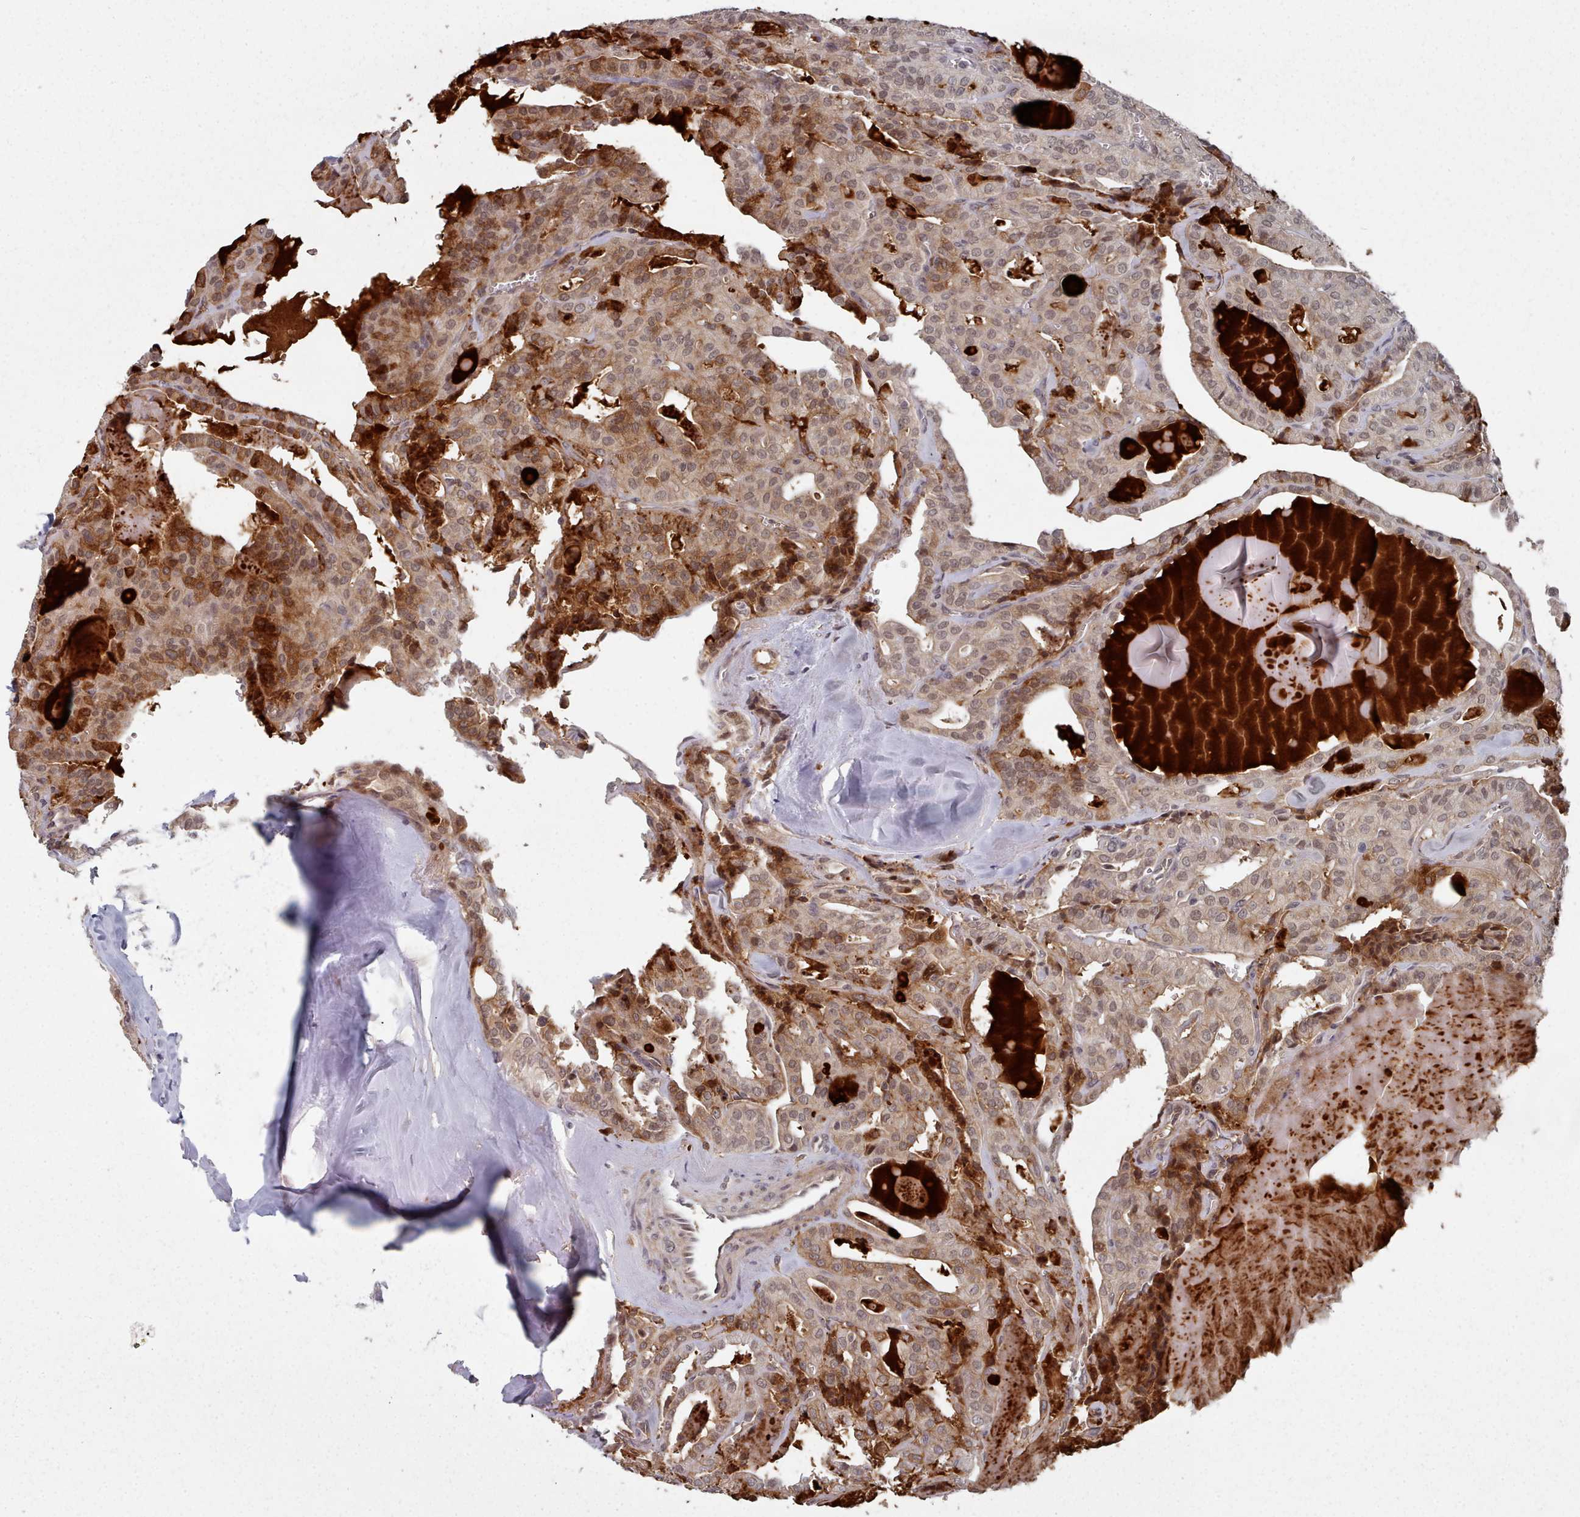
{"staining": {"intensity": "moderate", "quantity": "<25%", "location": "cytoplasmic/membranous,nuclear"}, "tissue": "thyroid cancer", "cell_type": "Tumor cells", "image_type": "cancer", "snomed": [{"axis": "morphology", "description": "Papillary adenocarcinoma, NOS"}, {"axis": "topography", "description": "Thyroid gland"}], "caption": "A high-resolution histopathology image shows immunohistochemistry staining of thyroid cancer, which exhibits moderate cytoplasmic/membranous and nuclear staining in about <25% of tumor cells.", "gene": "HYAL3", "patient": {"sex": "male", "age": 52}}